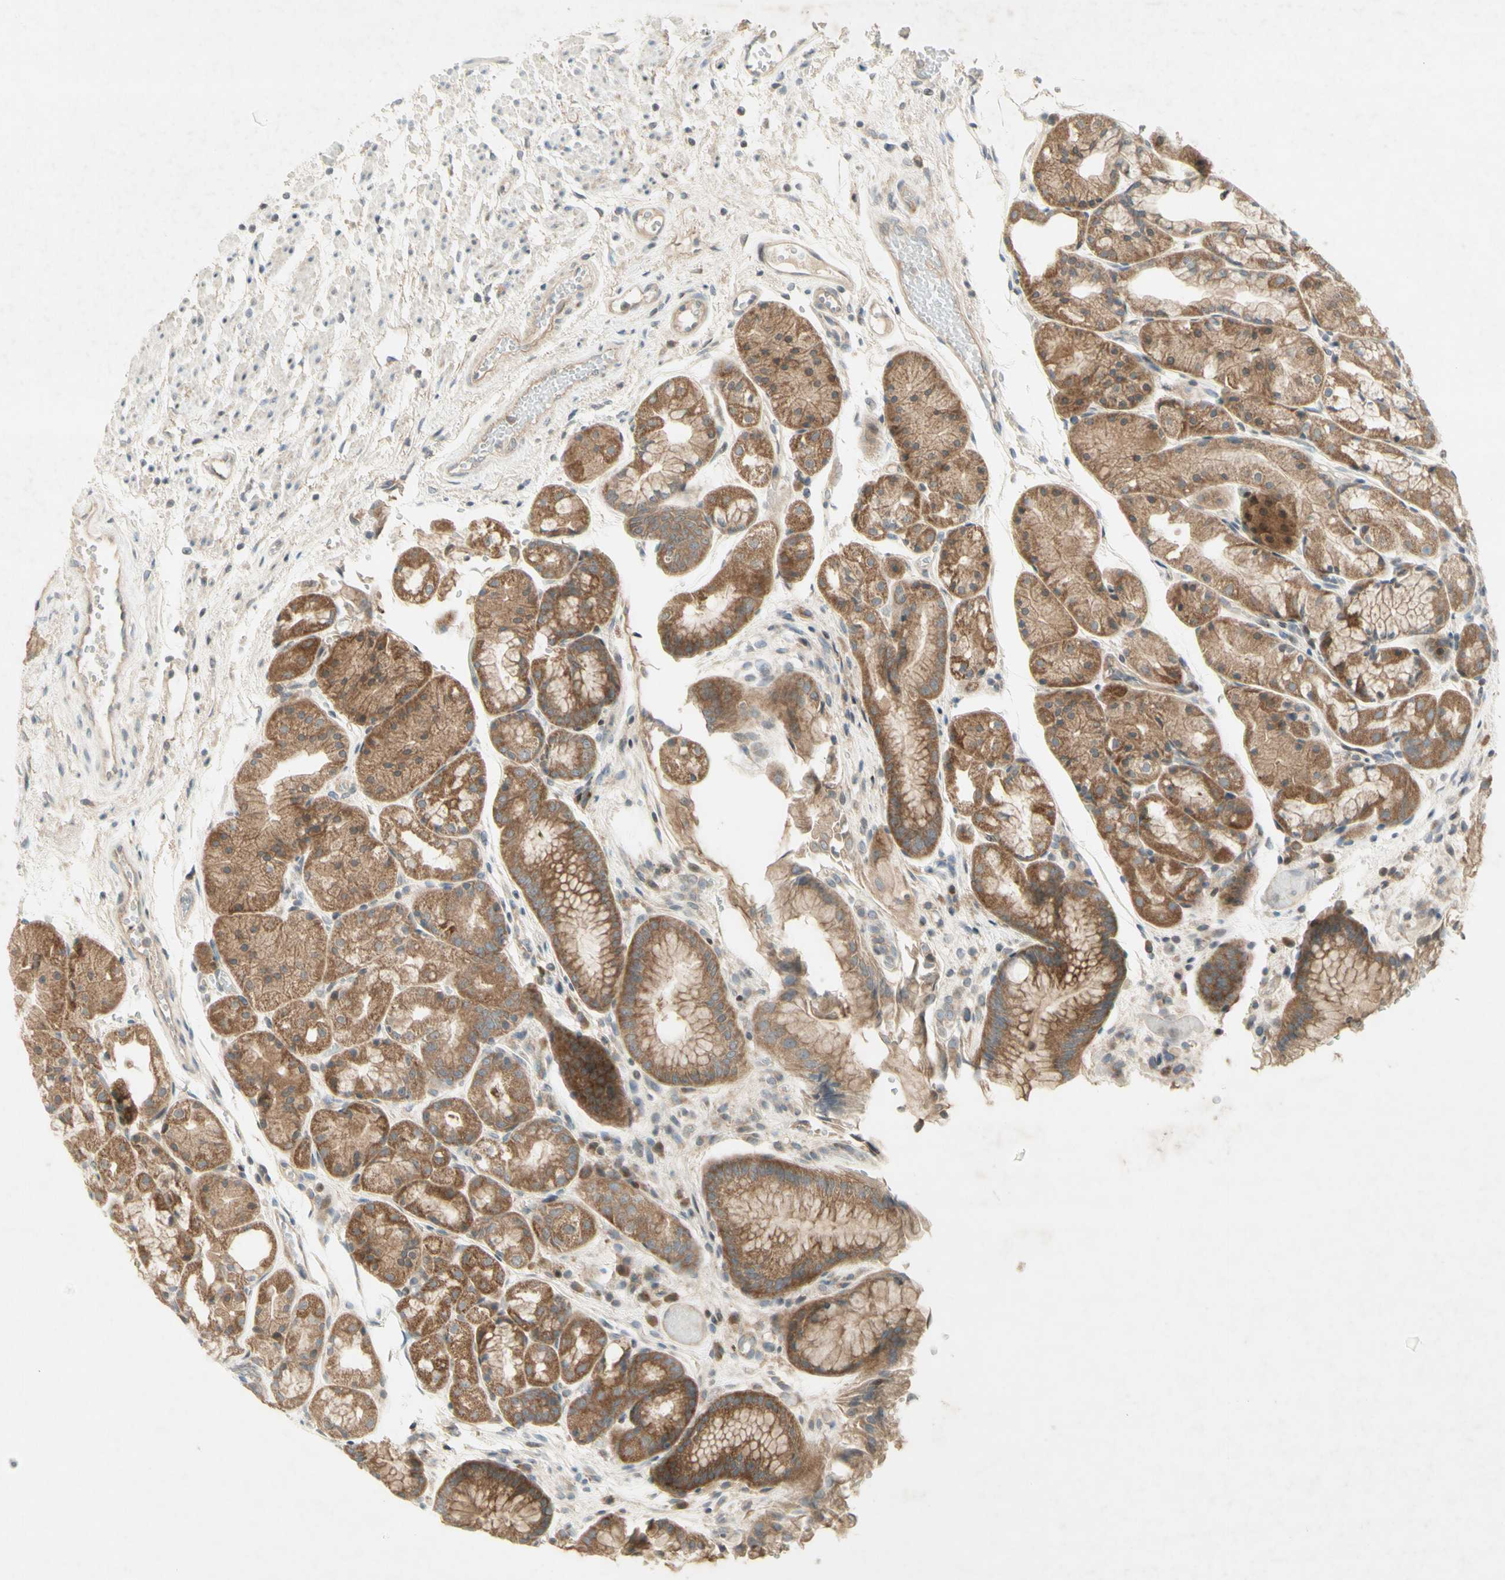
{"staining": {"intensity": "moderate", "quantity": ">75%", "location": "cytoplasmic/membranous"}, "tissue": "stomach", "cell_type": "Glandular cells", "image_type": "normal", "snomed": [{"axis": "morphology", "description": "Normal tissue, NOS"}, {"axis": "topography", "description": "Stomach, upper"}], "caption": "Protein expression analysis of normal stomach shows moderate cytoplasmic/membranous positivity in approximately >75% of glandular cells.", "gene": "ETF1", "patient": {"sex": "male", "age": 72}}